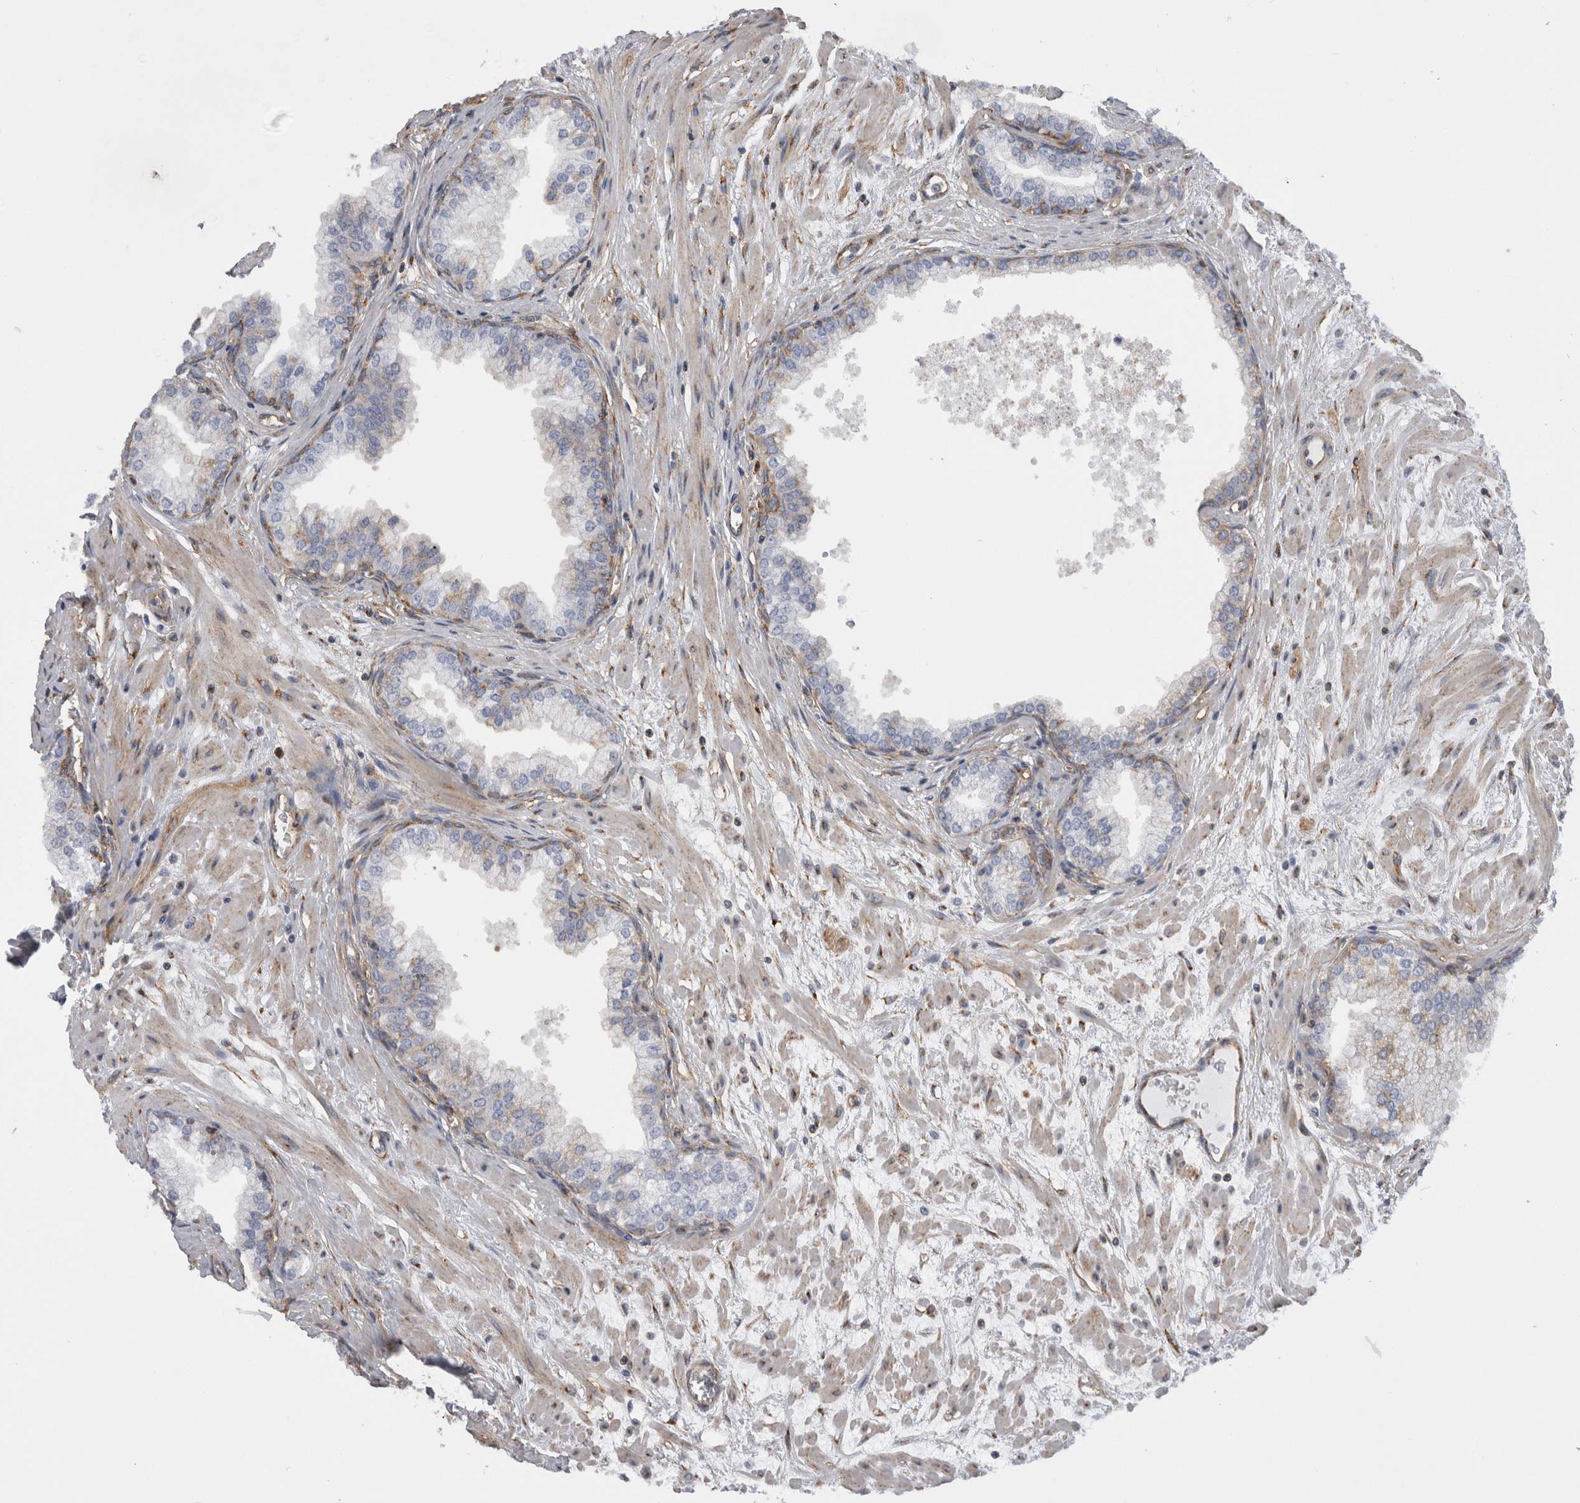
{"staining": {"intensity": "moderate", "quantity": "<25%", "location": "cytoplasmic/membranous"}, "tissue": "prostate", "cell_type": "Glandular cells", "image_type": "normal", "snomed": [{"axis": "morphology", "description": "Normal tissue, NOS"}, {"axis": "morphology", "description": "Urothelial carcinoma, Low grade"}, {"axis": "topography", "description": "Urinary bladder"}, {"axis": "topography", "description": "Prostate"}], "caption": "A photomicrograph showing moderate cytoplasmic/membranous expression in about <25% of glandular cells in benign prostate, as visualized by brown immunohistochemical staining.", "gene": "ATXN3L", "patient": {"sex": "male", "age": 60}}